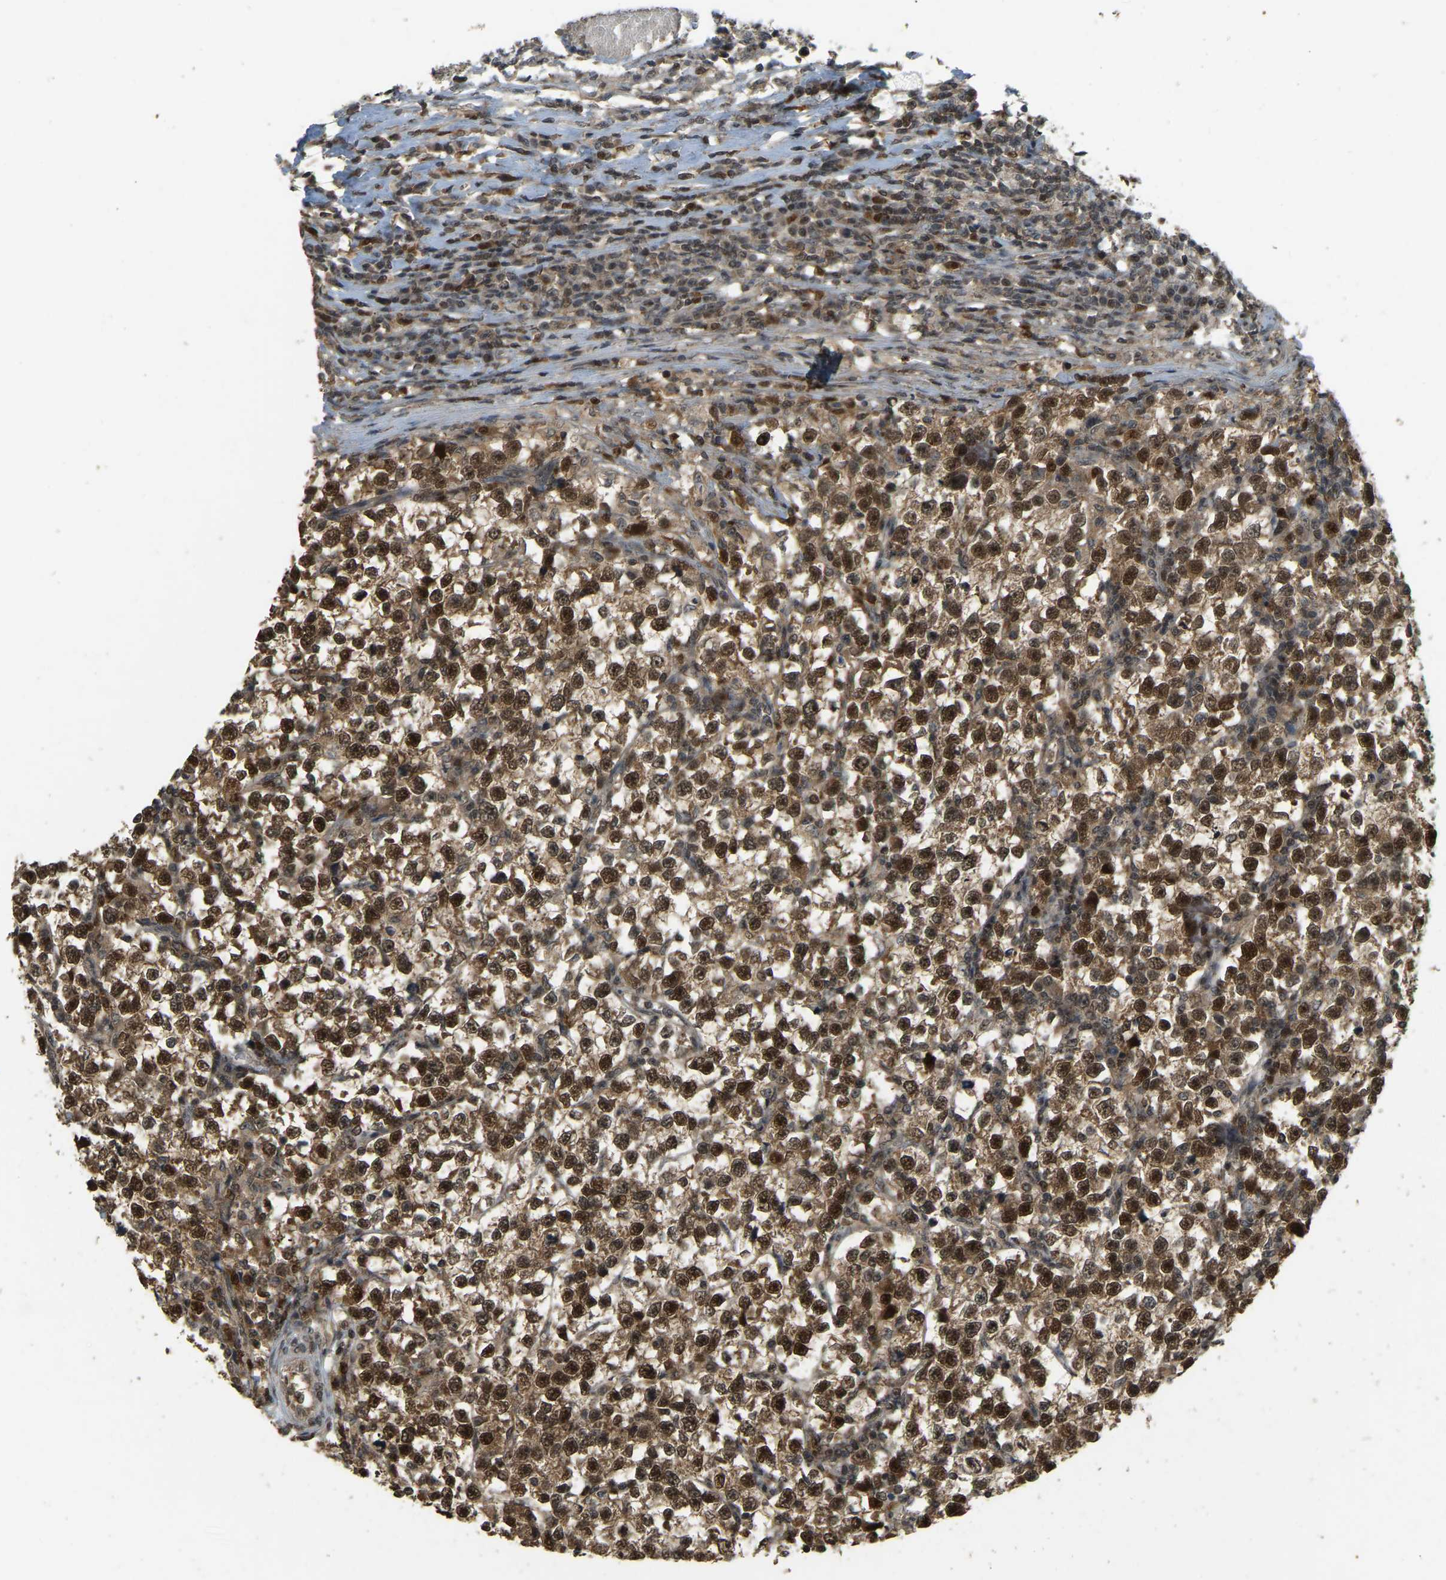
{"staining": {"intensity": "strong", "quantity": ">75%", "location": "nuclear"}, "tissue": "testis cancer", "cell_type": "Tumor cells", "image_type": "cancer", "snomed": [{"axis": "morphology", "description": "Normal tissue, NOS"}, {"axis": "morphology", "description": "Seminoma, NOS"}, {"axis": "topography", "description": "Testis"}], "caption": "A high-resolution image shows immunohistochemistry (IHC) staining of testis cancer, which displays strong nuclear positivity in approximately >75% of tumor cells.", "gene": "BRF2", "patient": {"sex": "male", "age": 43}}